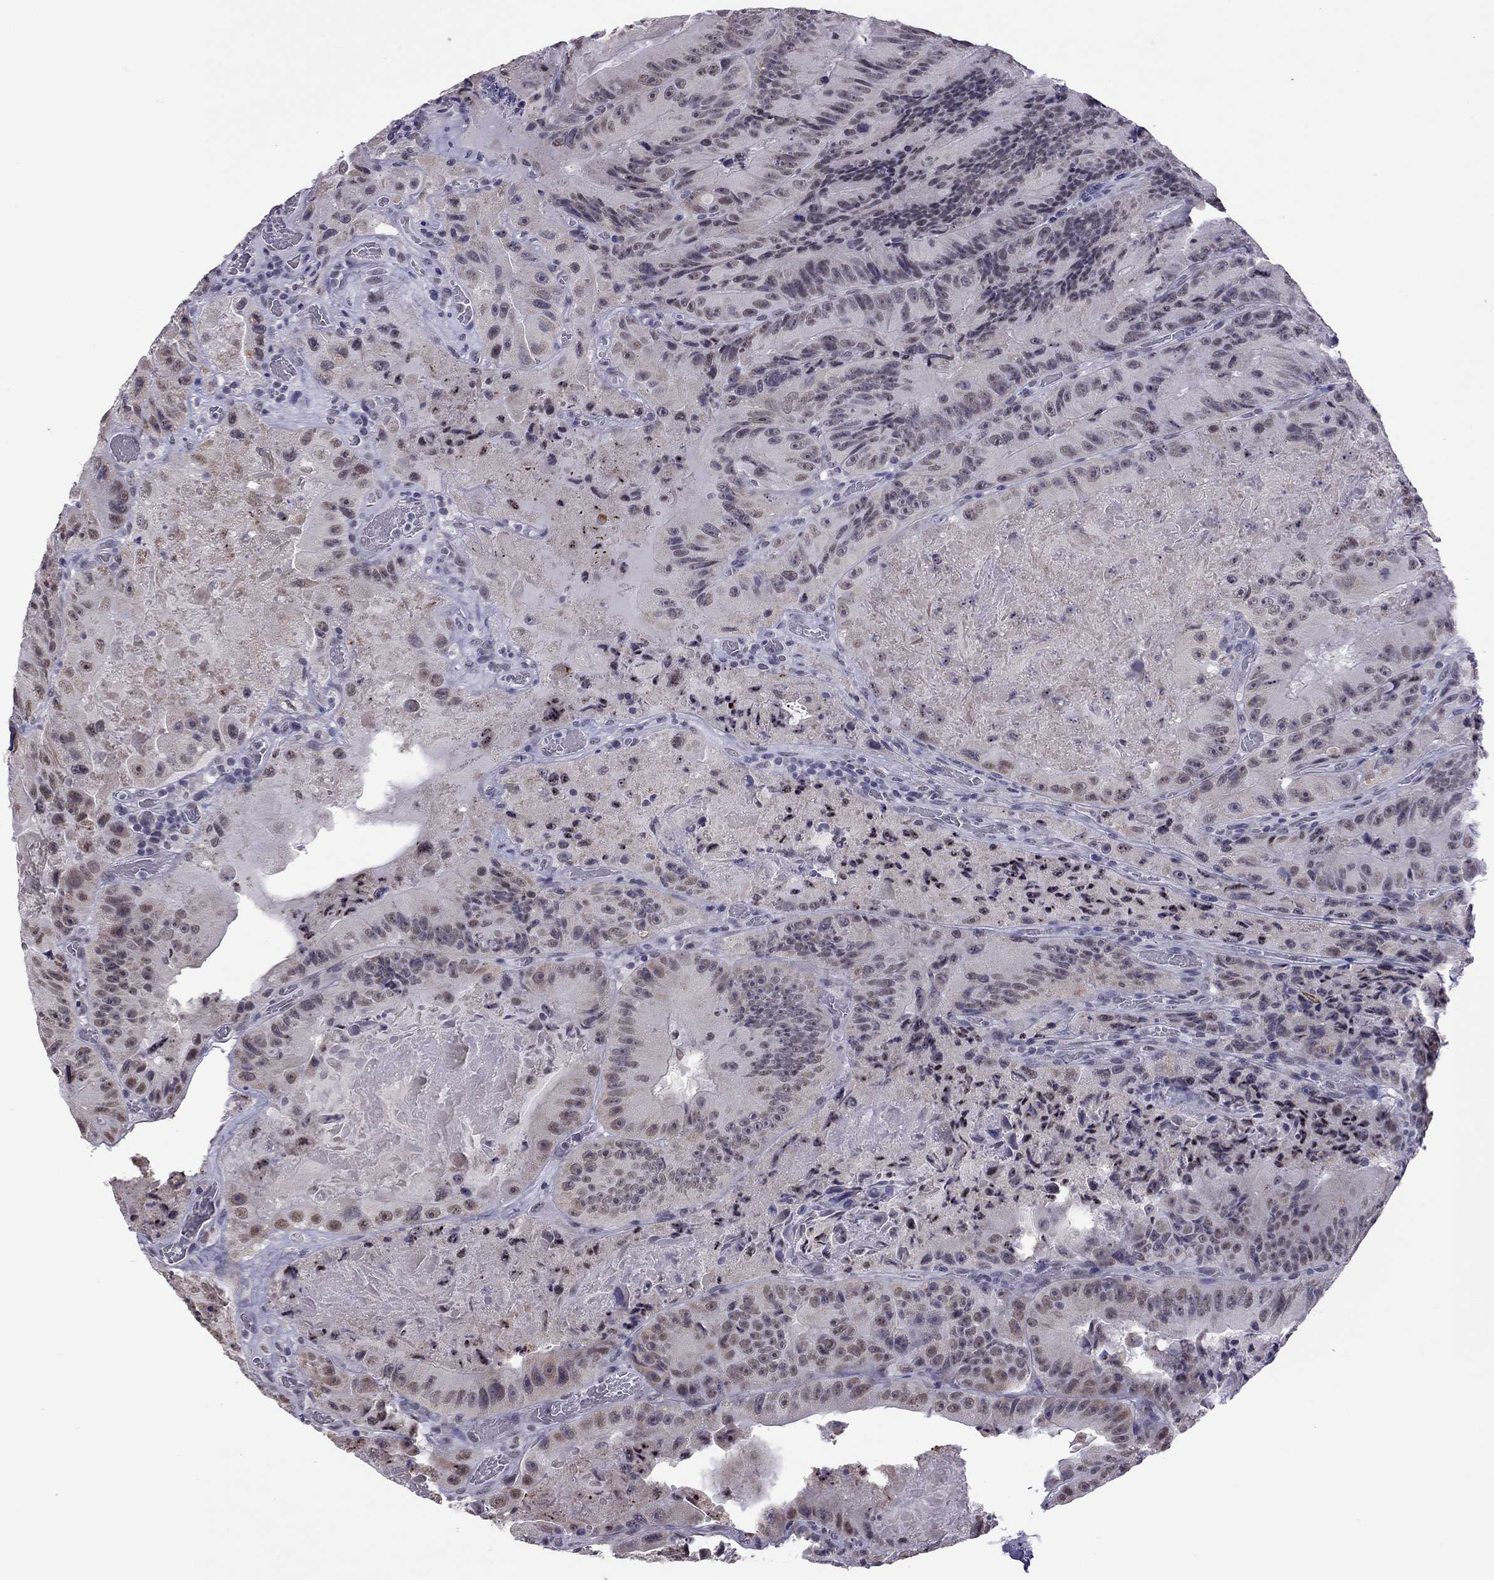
{"staining": {"intensity": "moderate", "quantity": "<25%", "location": "nuclear"}, "tissue": "colorectal cancer", "cell_type": "Tumor cells", "image_type": "cancer", "snomed": [{"axis": "morphology", "description": "Adenocarcinoma, NOS"}, {"axis": "topography", "description": "Colon"}], "caption": "Immunohistochemistry of adenocarcinoma (colorectal) reveals low levels of moderate nuclear staining in about <25% of tumor cells. (Stains: DAB in brown, nuclei in blue, Microscopy: brightfield microscopy at high magnification).", "gene": "PPP1R3A", "patient": {"sex": "female", "age": 86}}